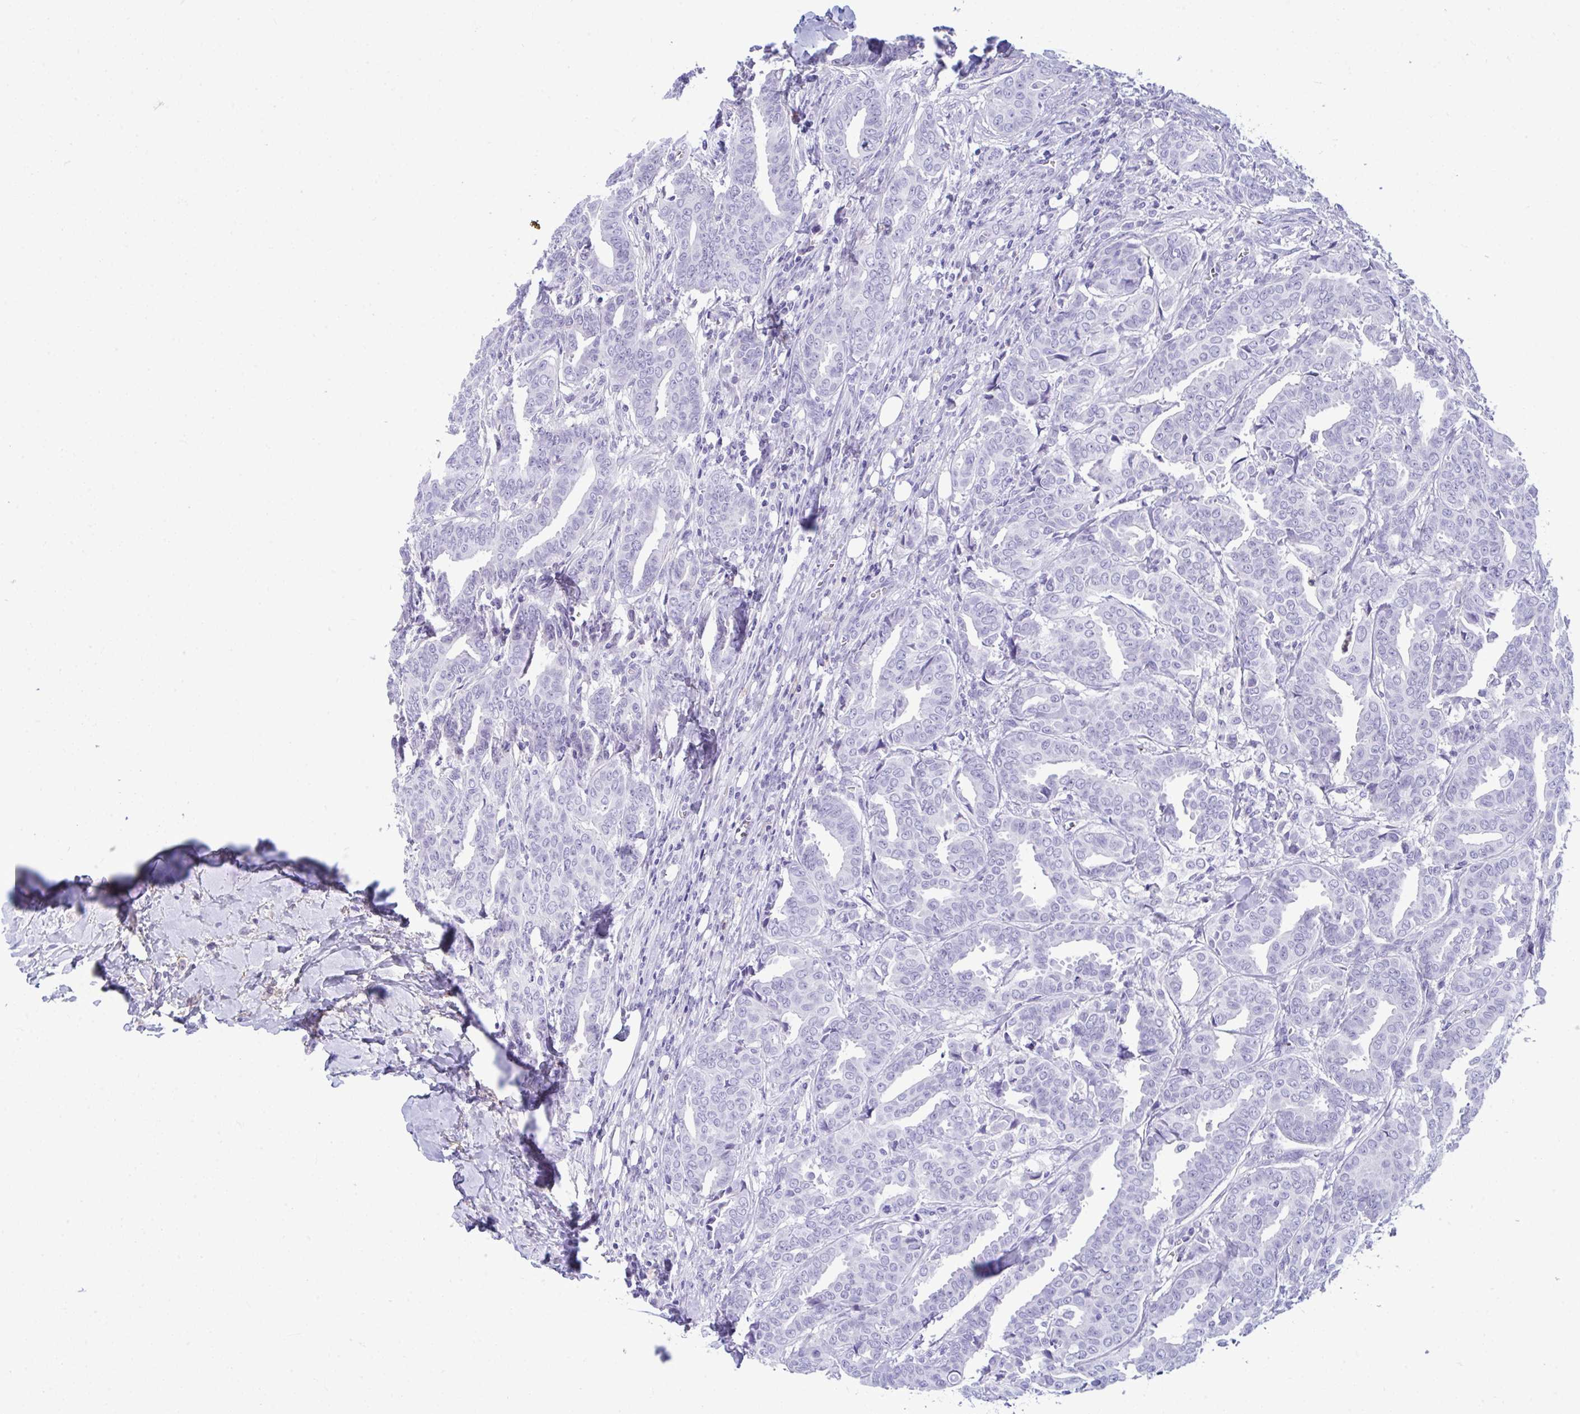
{"staining": {"intensity": "negative", "quantity": "none", "location": "none"}, "tissue": "breast cancer", "cell_type": "Tumor cells", "image_type": "cancer", "snomed": [{"axis": "morphology", "description": "Duct carcinoma"}, {"axis": "topography", "description": "Breast"}], "caption": "The photomicrograph shows no staining of tumor cells in breast invasive ductal carcinoma. The staining was performed using DAB (3,3'-diaminobenzidine) to visualize the protein expression in brown, while the nuclei were stained in blue with hematoxylin (Magnification: 20x).", "gene": "PIGZ", "patient": {"sex": "female", "age": 45}}